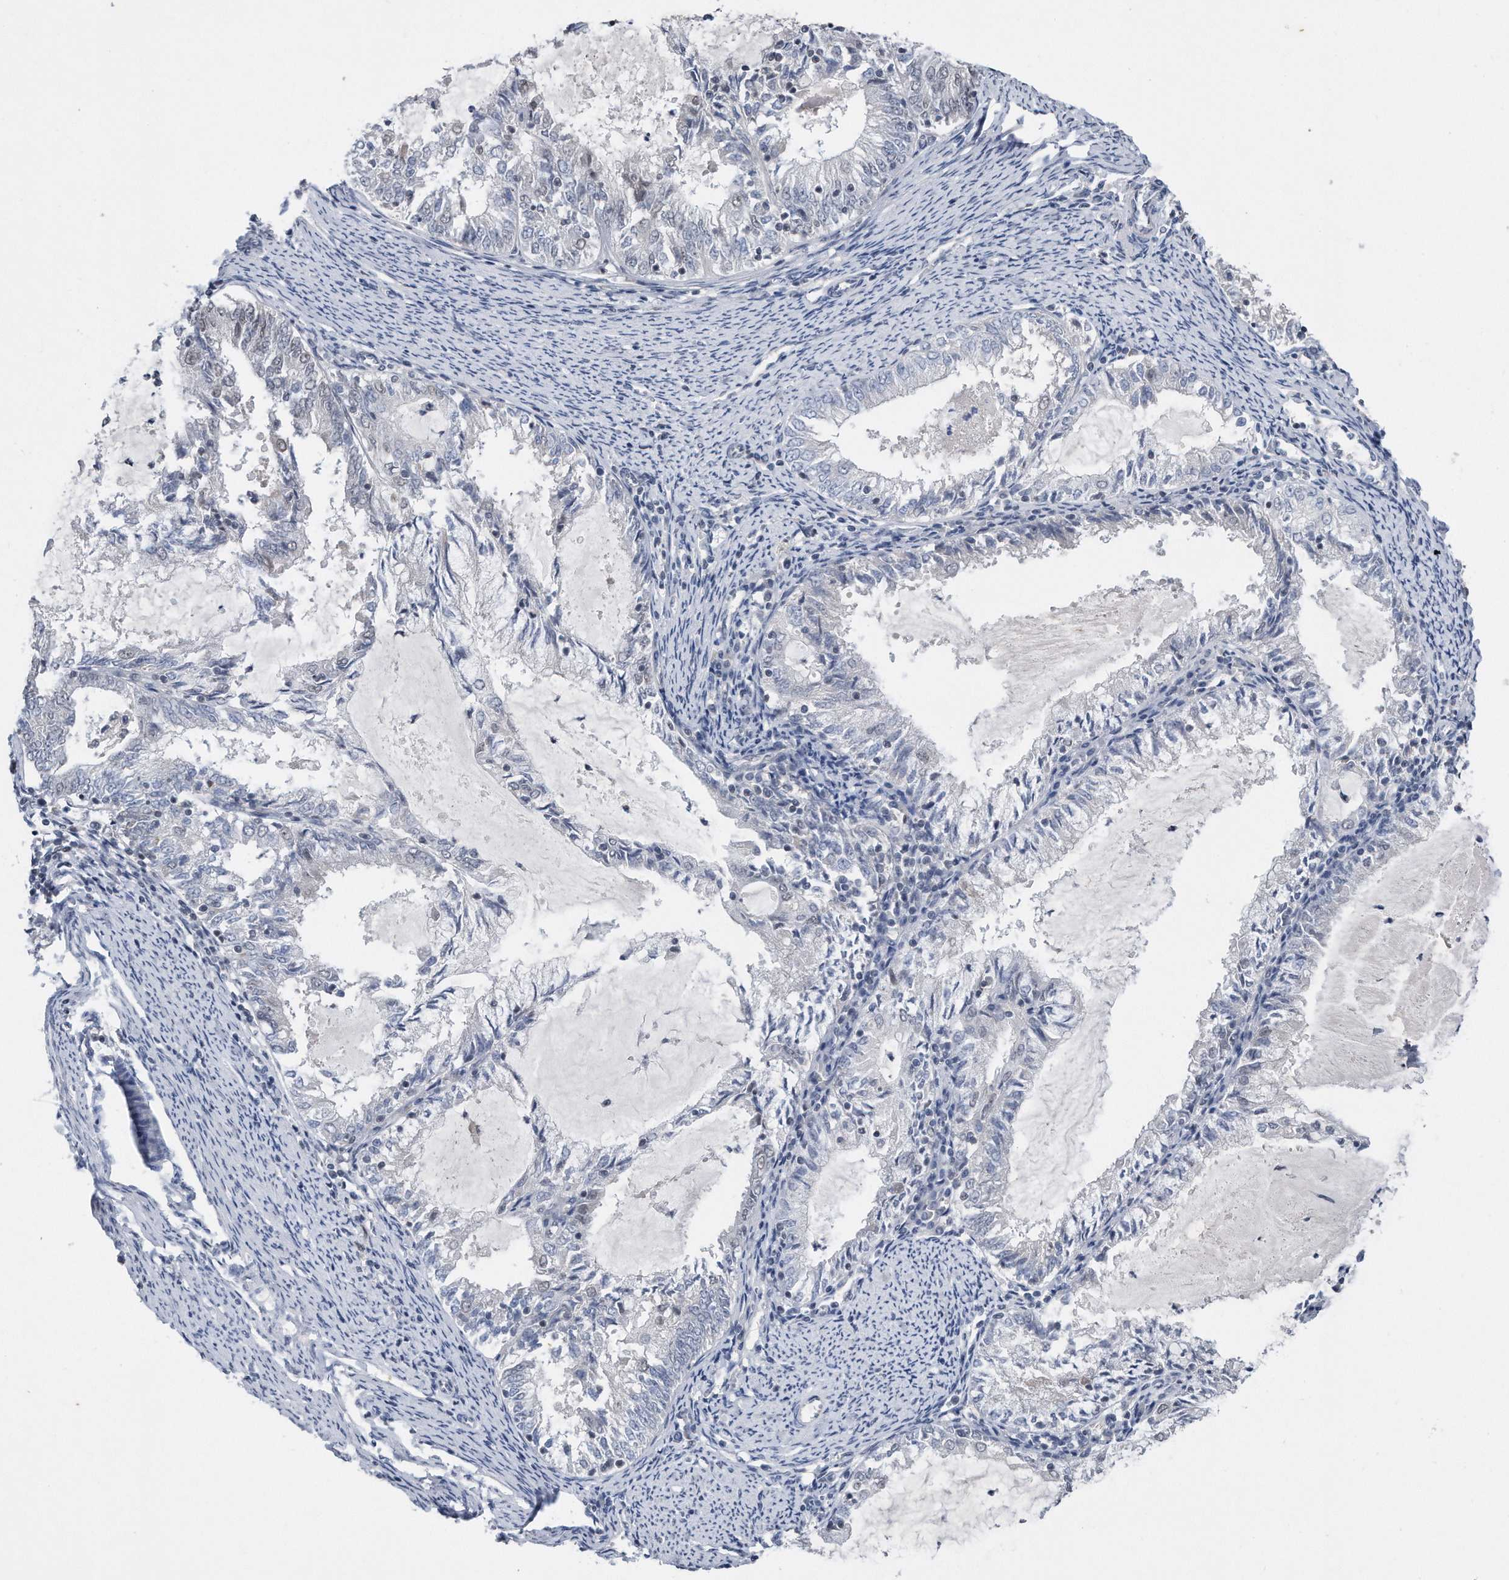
{"staining": {"intensity": "negative", "quantity": "none", "location": "none"}, "tissue": "endometrial cancer", "cell_type": "Tumor cells", "image_type": "cancer", "snomed": [{"axis": "morphology", "description": "Adenocarcinoma, NOS"}, {"axis": "topography", "description": "Endometrium"}], "caption": "Immunohistochemical staining of endometrial adenocarcinoma shows no significant positivity in tumor cells.", "gene": "TP53INP1", "patient": {"sex": "female", "age": 57}}